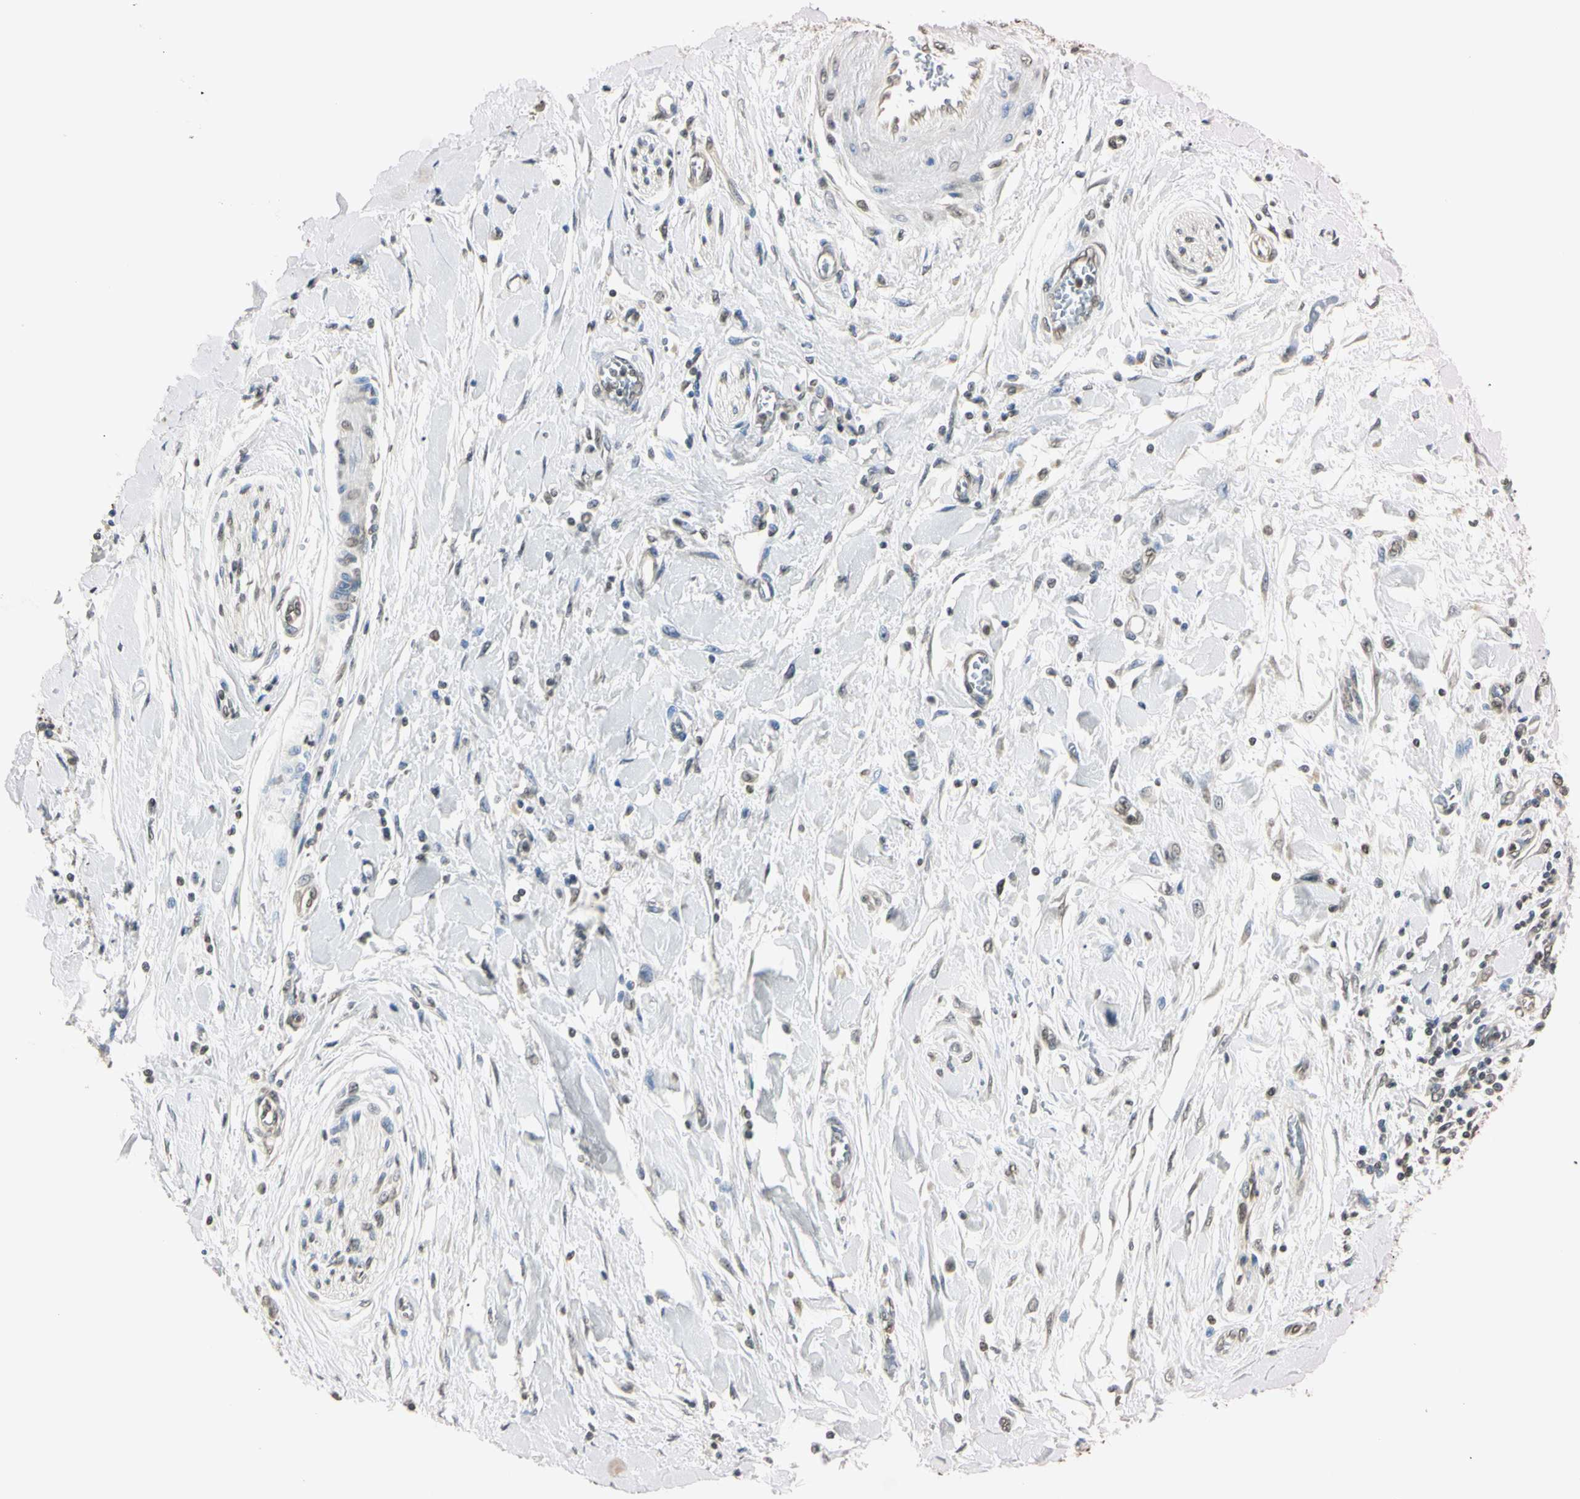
{"staining": {"intensity": "weak", "quantity": "<25%", "location": "nuclear"}, "tissue": "pancreatic cancer", "cell_type": "Tumor cells", "image_type": "cancer", "snomed": [{"axis": "morphology", "description": "Adenocarcinoma, NOS"}, {"axis": "topography", "description": "Pancreas"}], "caption": "A micrograph of human pancreatic adenocarcinoma is negative for staining in tumor cells.", "gene": "CDC45", "patient": {"sex": "female", "age": 70}}